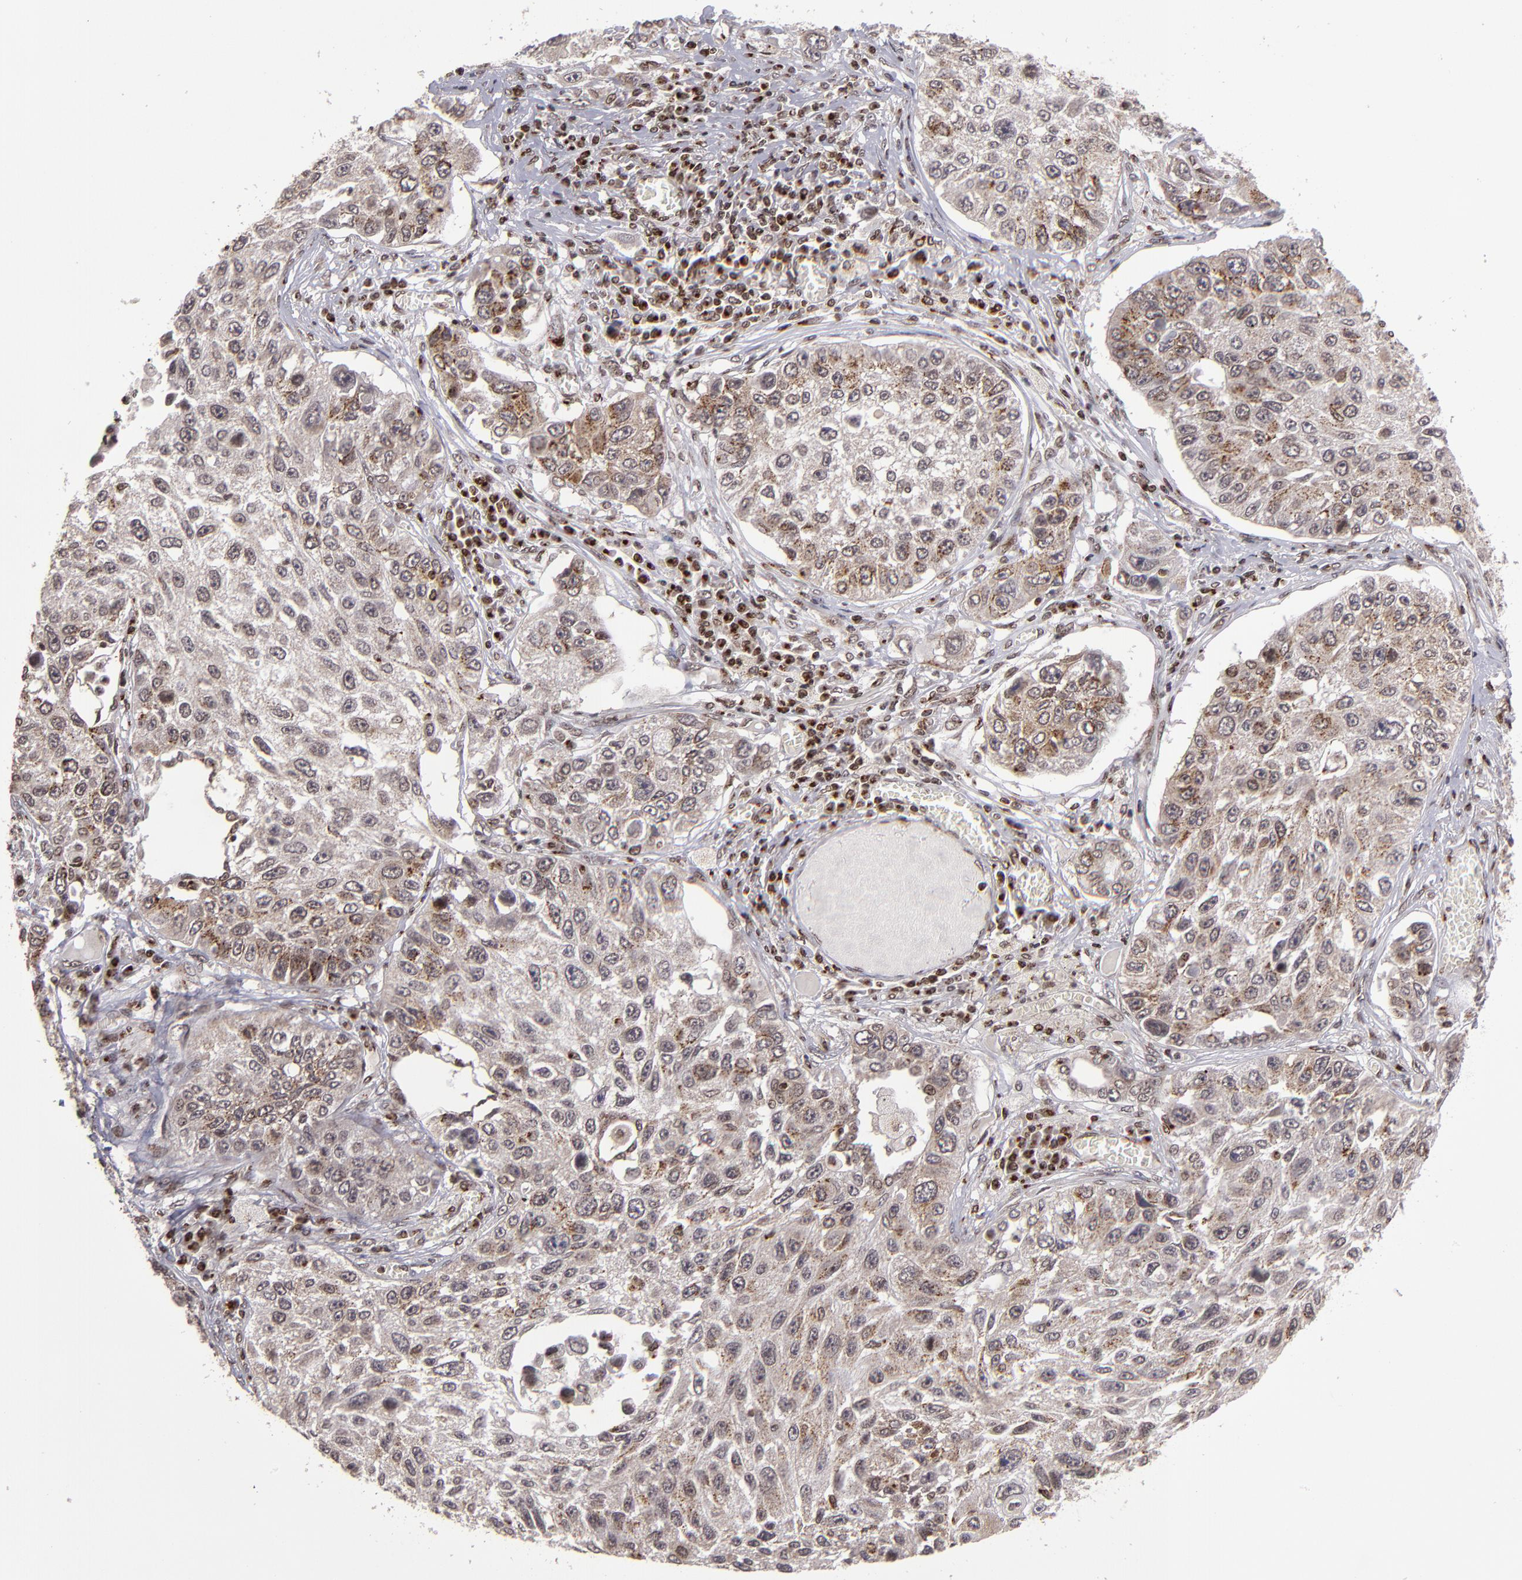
{"staining": {"intensity": "moderate", "quantity": ">75%", "location": "cytoplasmic/membranous,nuclear"}, "tissue": "lung cancer", "cell_type": "Tumor cells", "image_type": "cancer", "snomed": [{"axis": "morphology", "description": "Squamous cell carcinoma, NOS"}, {"axis": "topography", "description": "Lung"}], "caption": "Tumor cells demonstrate medium levels of moderate cytoplasmic/membranous and nuclear expression in approximately >75% of cells in human squamous cell carcinoma (lung).", "gene": "CSDC2", "patient": {"sex": "male", "age": 71}}